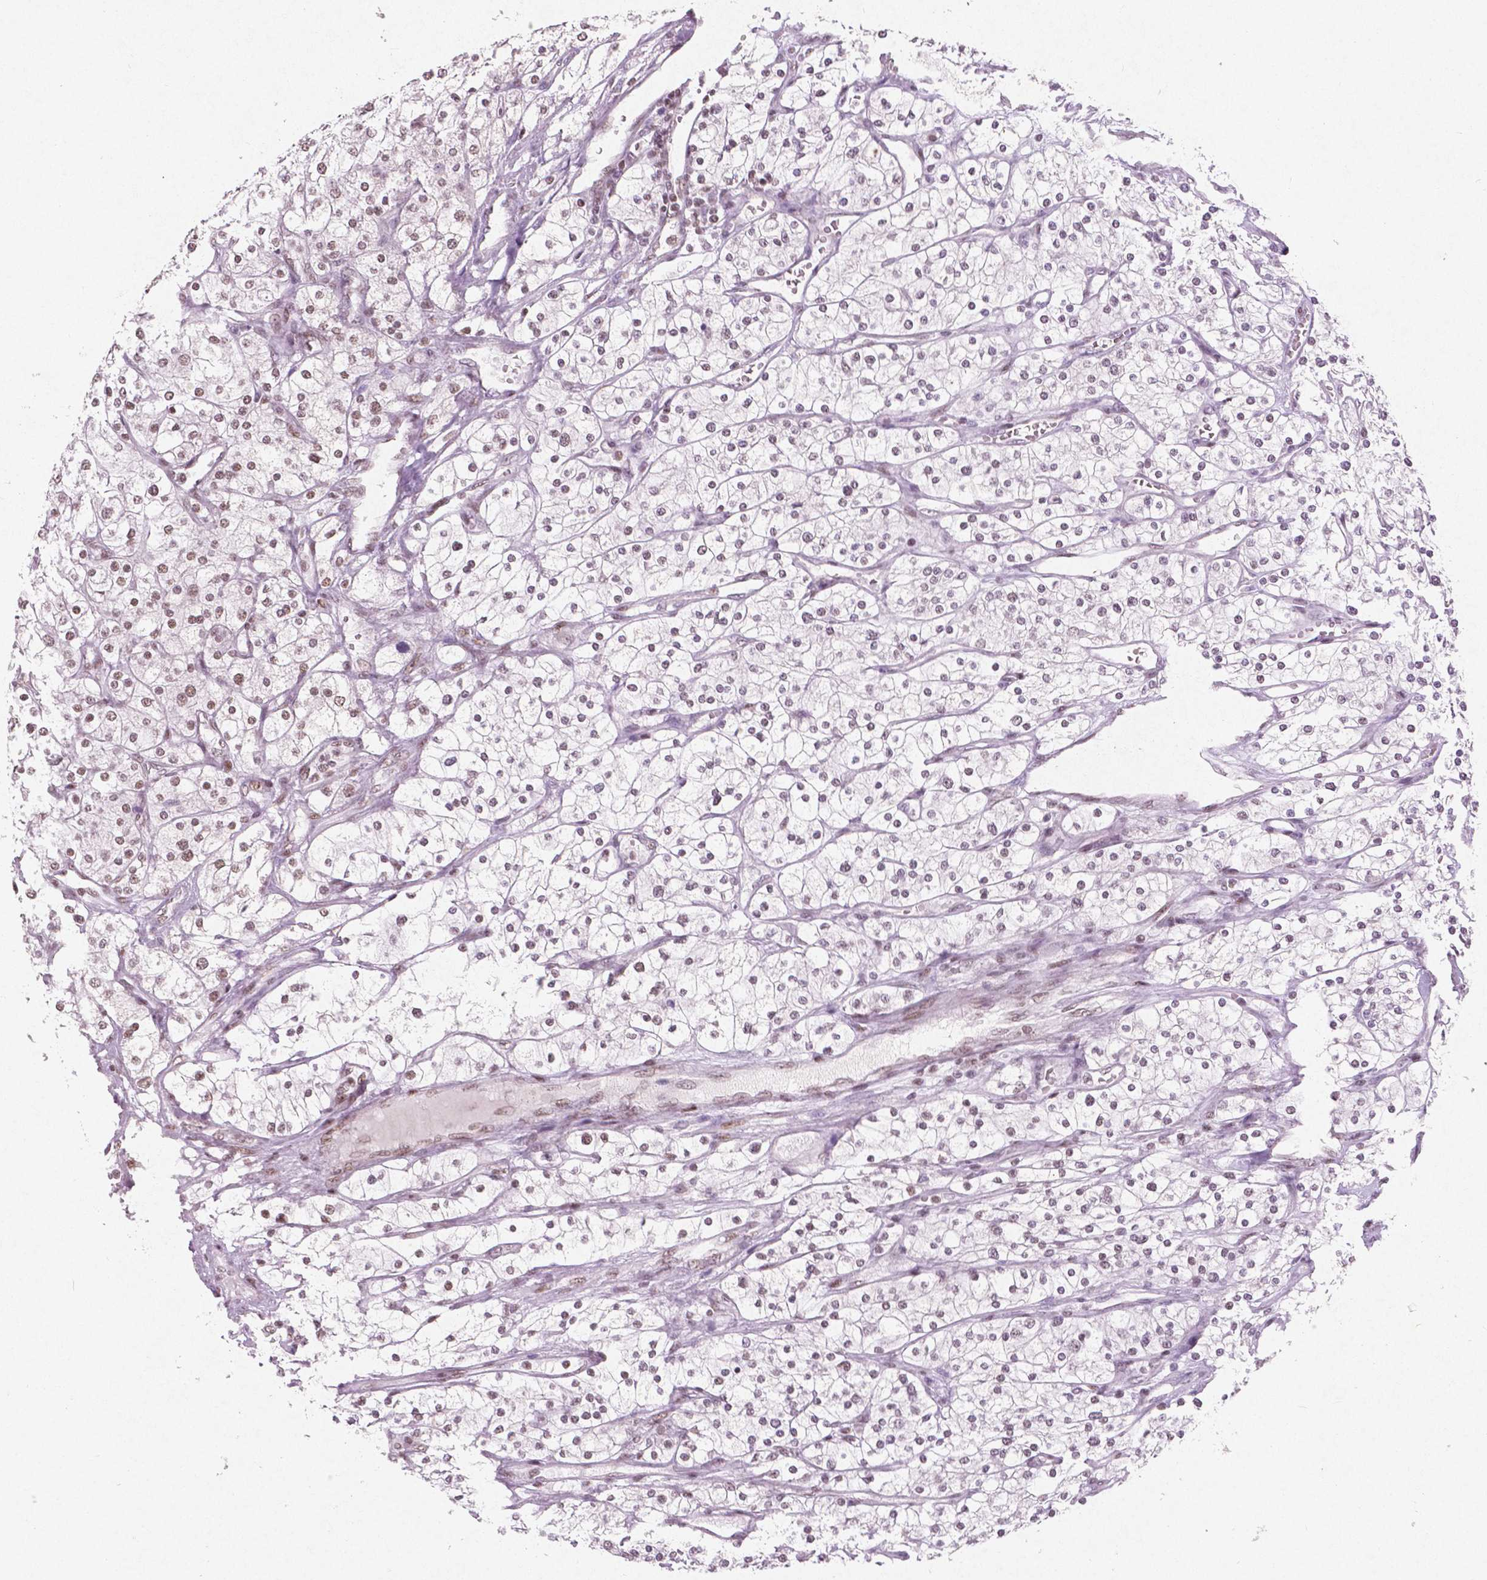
{"staining": {"intensity": "weak", "quantity": "<25%", "location": "nuclear"}, "tissue": "renal cancer", "cell_type": "Tumor cells", "image_type": "cancer", "snomed": [{"axis": "morphology", "description": "Adenocarcinoma, NOS"}, {"axis": "topography", "description": "Kidney"}], "caption": "Adenocarcinoma (renal) was stained to show a protein in brown. There is no significant staining in tumor cells.", "gene": "BRD4", "patient": {"sex": "male", "age": 80}}